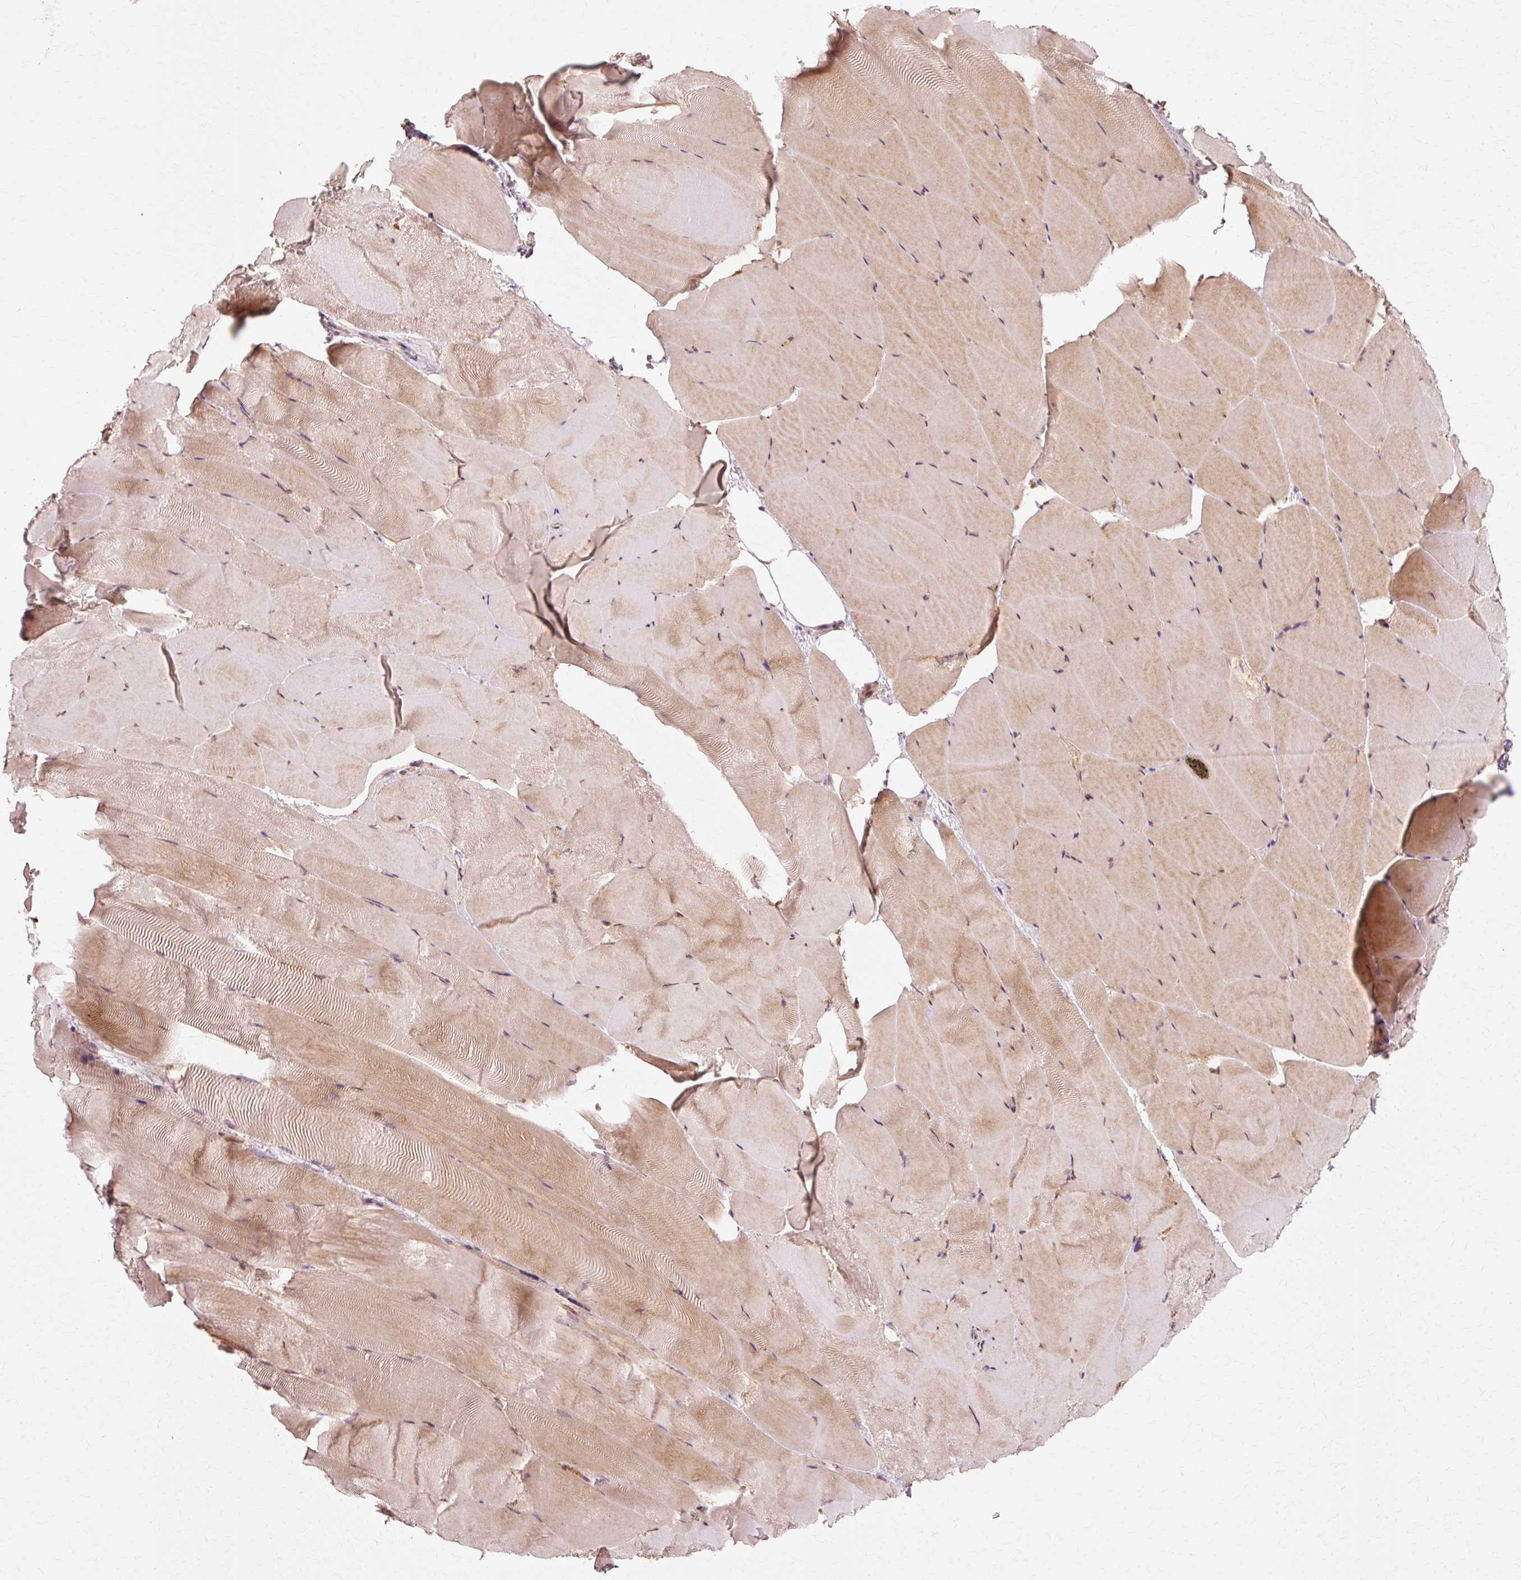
{"staining": {"intensity": "moderate", "quantity": ">75%", "location": "cytoplasmic/membranous"}, "tissue": "skeletal muscle", "cell_type": "Myocytes", "image_type": "normal", "snomed": [{"axis": "morphology", "description": "Normal tissue, NOS"}, {"axis": "topography", "description": "Skeletal muscle"}], "caption": "Protein analysis of unremarkable skeletal muscle displays moderate cytoplasmic/membranous staining in about >75% of myocytes. (DAB (3,3'-diaminobenzidine) IHC with brightfield microscopy, high magnification).", "gene": "RGPD5", "patient": {"sex": "female", "age": 64}}